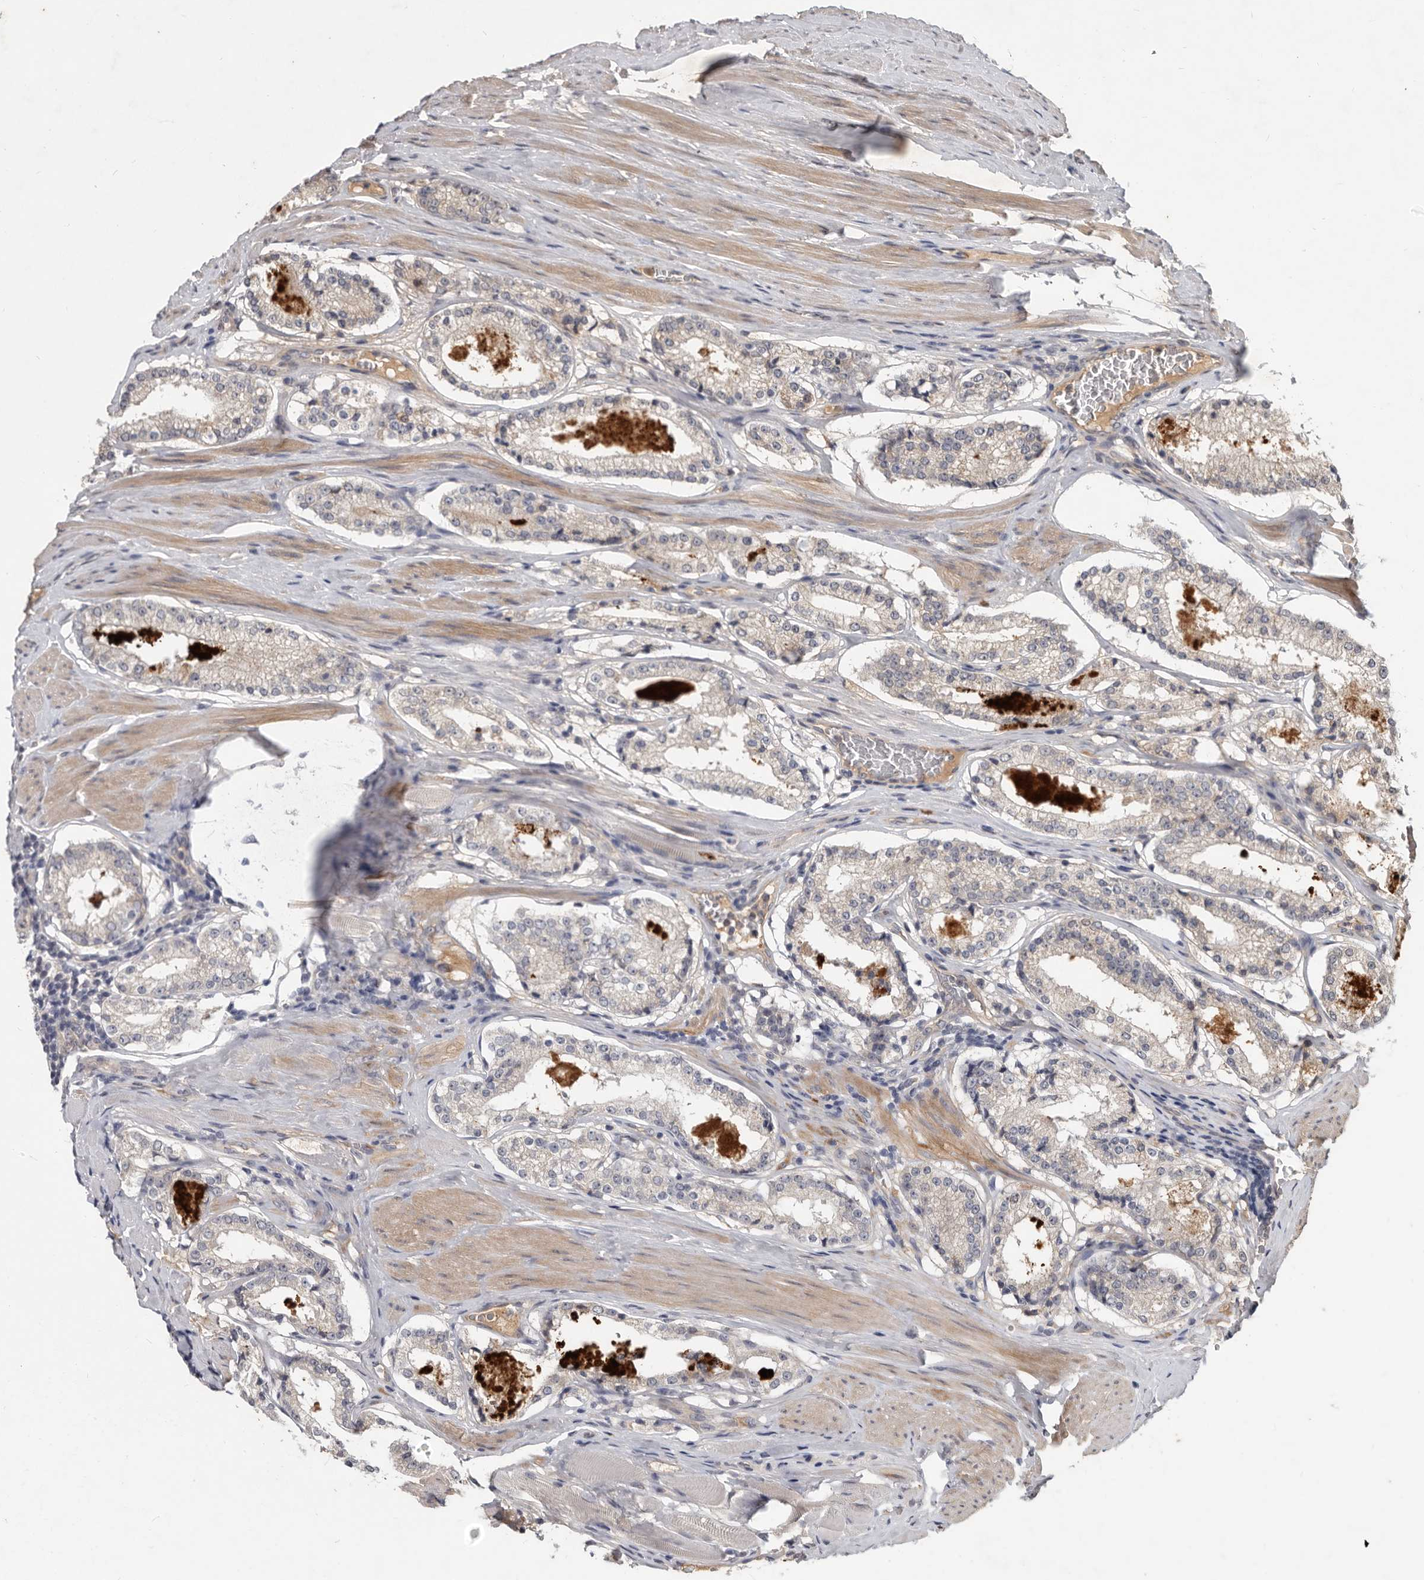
{"staining": {"intensity": "negative", "quantity": "none", "location": "none"}, "tissue": "prostate cancer", "cell_type": "Tumor cells", "image_type": "cancer", "snomed": [{"axis": "morphology", "description": "Adenocarcinoma, Low grade"}, {"axis": "topography", "description": "Prostate"}], "caption": "Immunohistochemistry of prostate adenocarcinoma (low-grade) reveals no positivity in tumor cells.", "gene": "DNAJC28", "patient": {"sex": "male", "age": 70}}